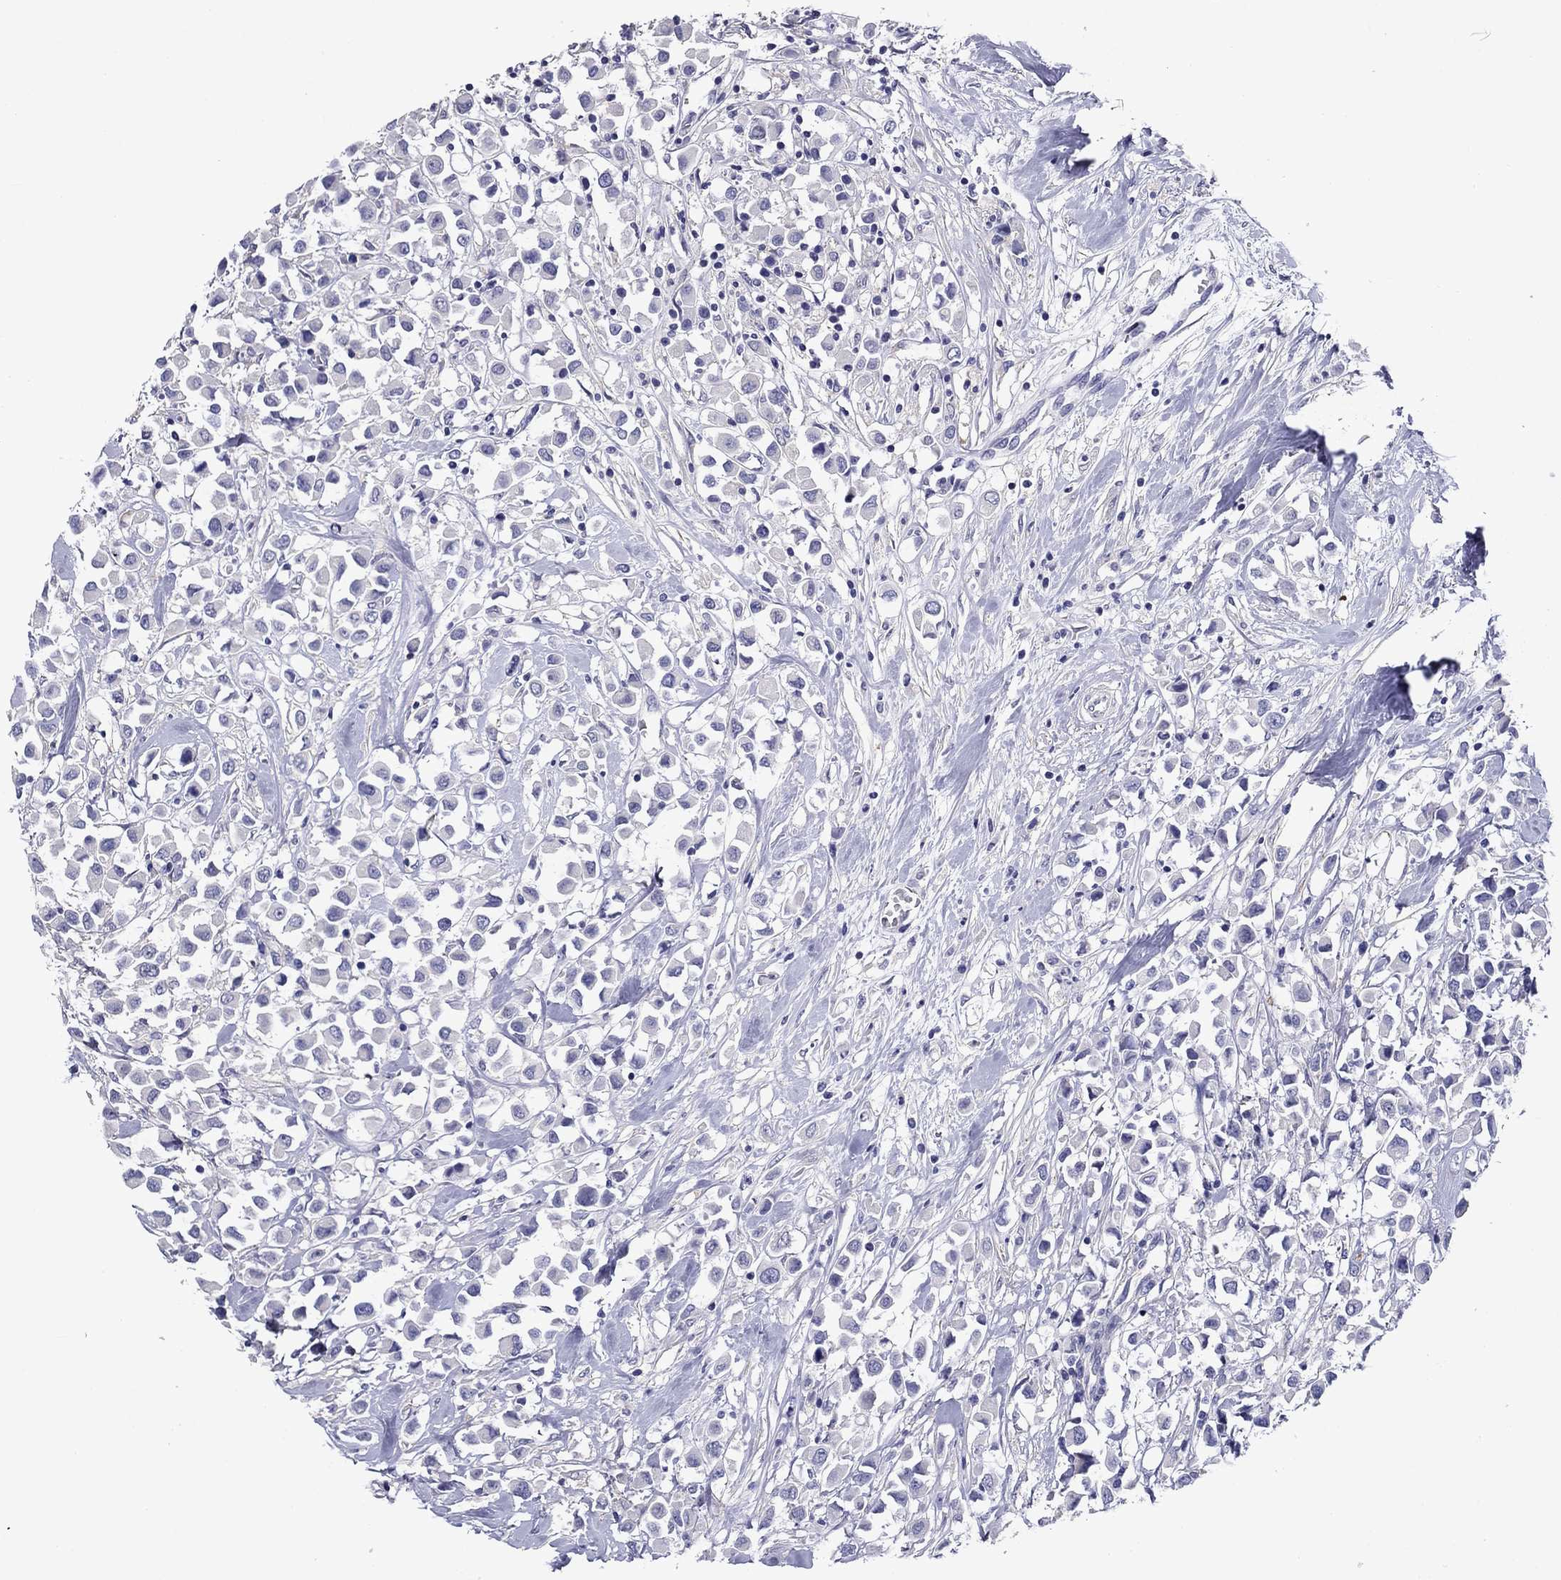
{"staining": {"intensity": "negative", "quantity": "none", "location": "none"}, "tissue": "breast cancer", "cell_type": "Tumor cells", "image_type": "cancer", "snomed": [{"axis": "morphology", "description": "Duct carcinoma"}, {"axis": "topography", "description": "Breast"}], "caption": "High power microscopy micrograph of an immunohistochemistry (IHC) micrograph of breast cancer (invasive ductal carcinoma), revealing no significant staining in tumor cells.", "gene": "CNDP1", "patient": {"sex": "female", "age": 61}}